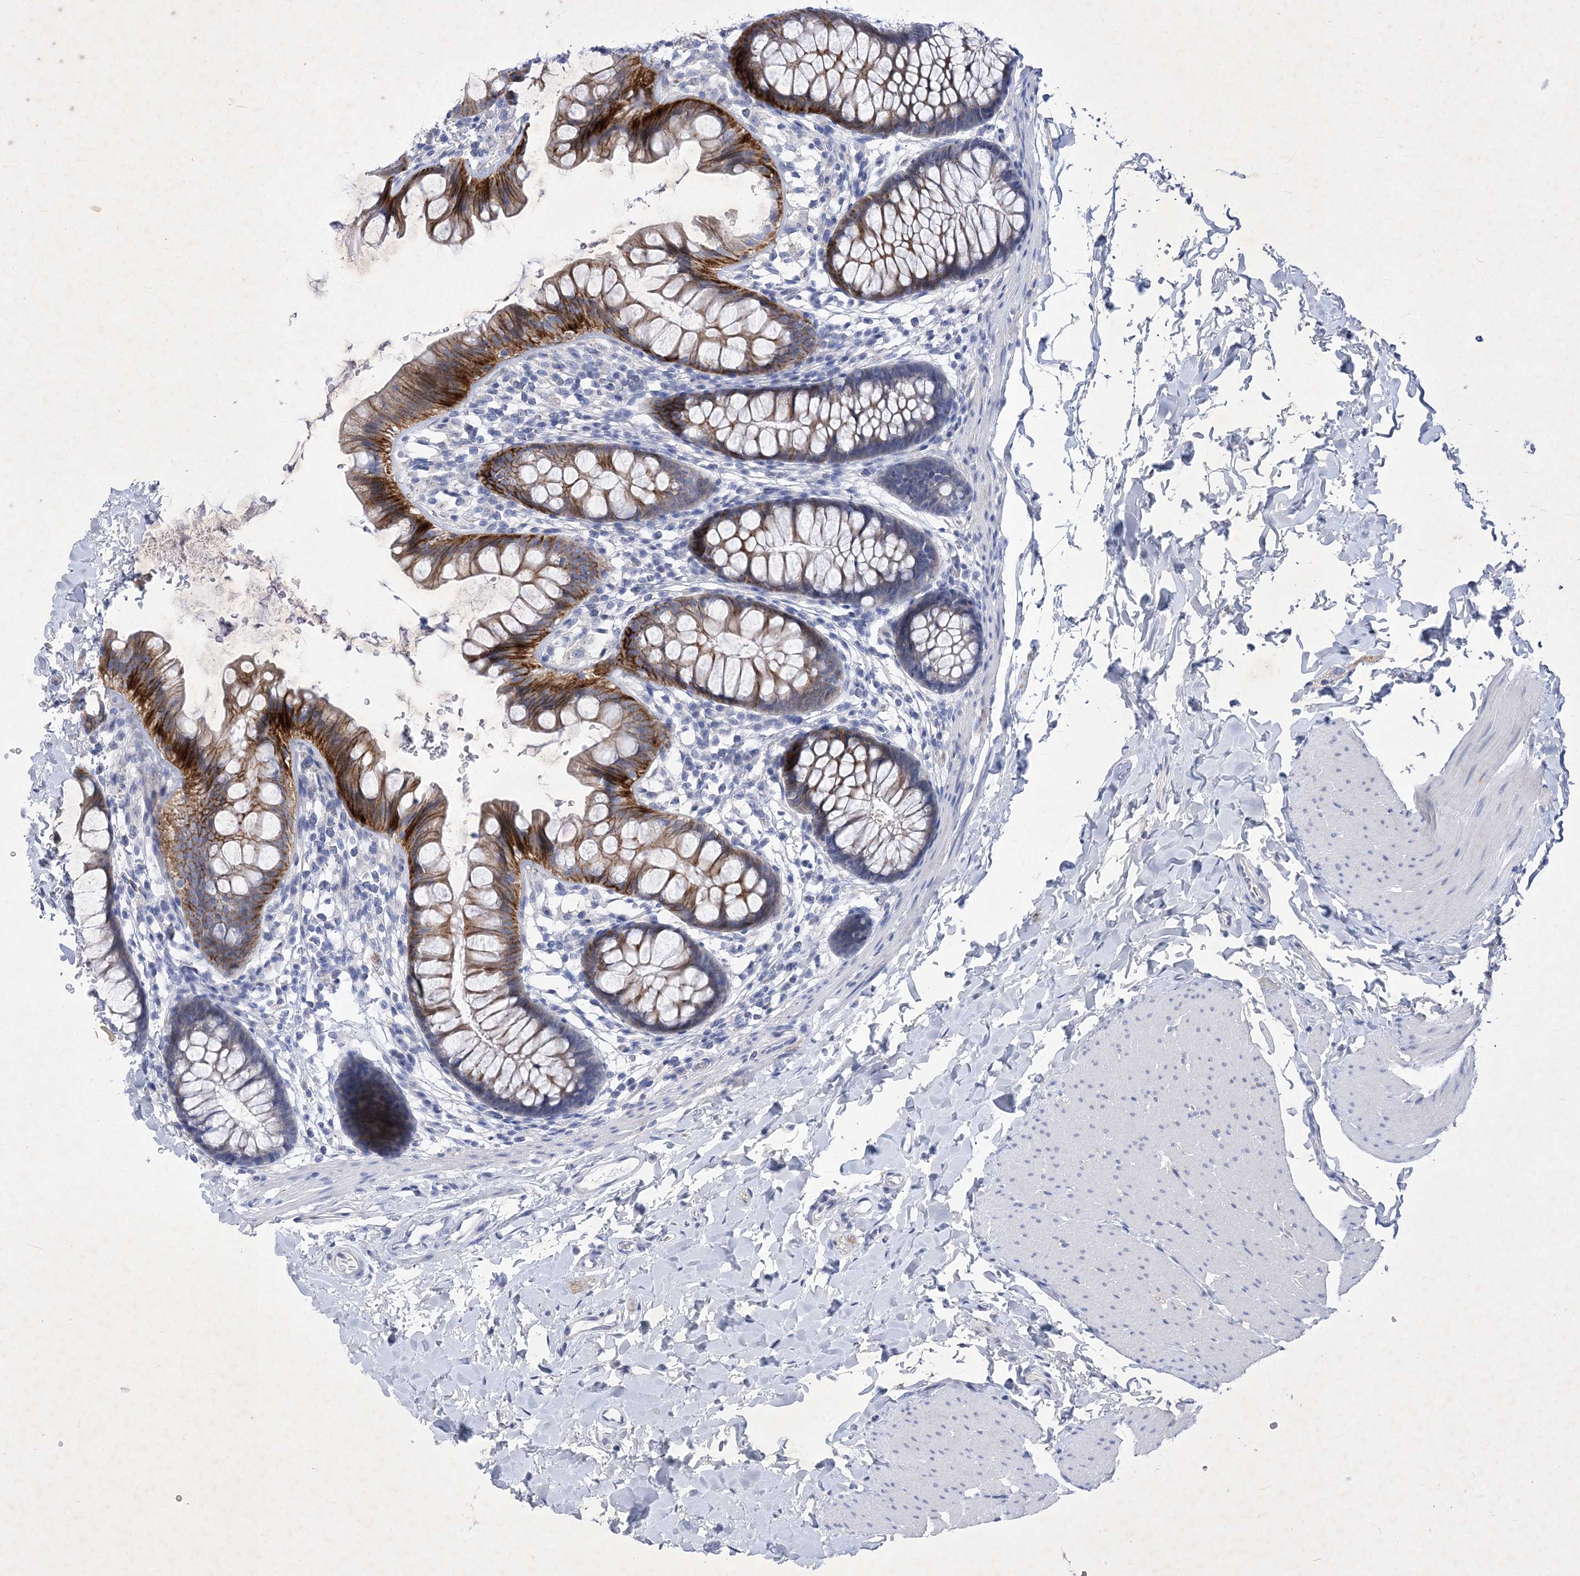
{"staining": {"intensity": "negative", "quantity": "none", "location": "none"}, "tissue": "colon", "cell_type": "Endothelial cells", "image_type": "normal", "snomed": [{"axis": "morphology", "description": "Normal tissue, NOS"}, {"axis": "topography", "description": "Colon"}], "caption": "High power microscopy micrograph of an IHC histopathology image of normal colon, revealing no significant staining in endothelial cells.", "gene": "GPN1", "patient": {"sex": "female", "age": 62}}